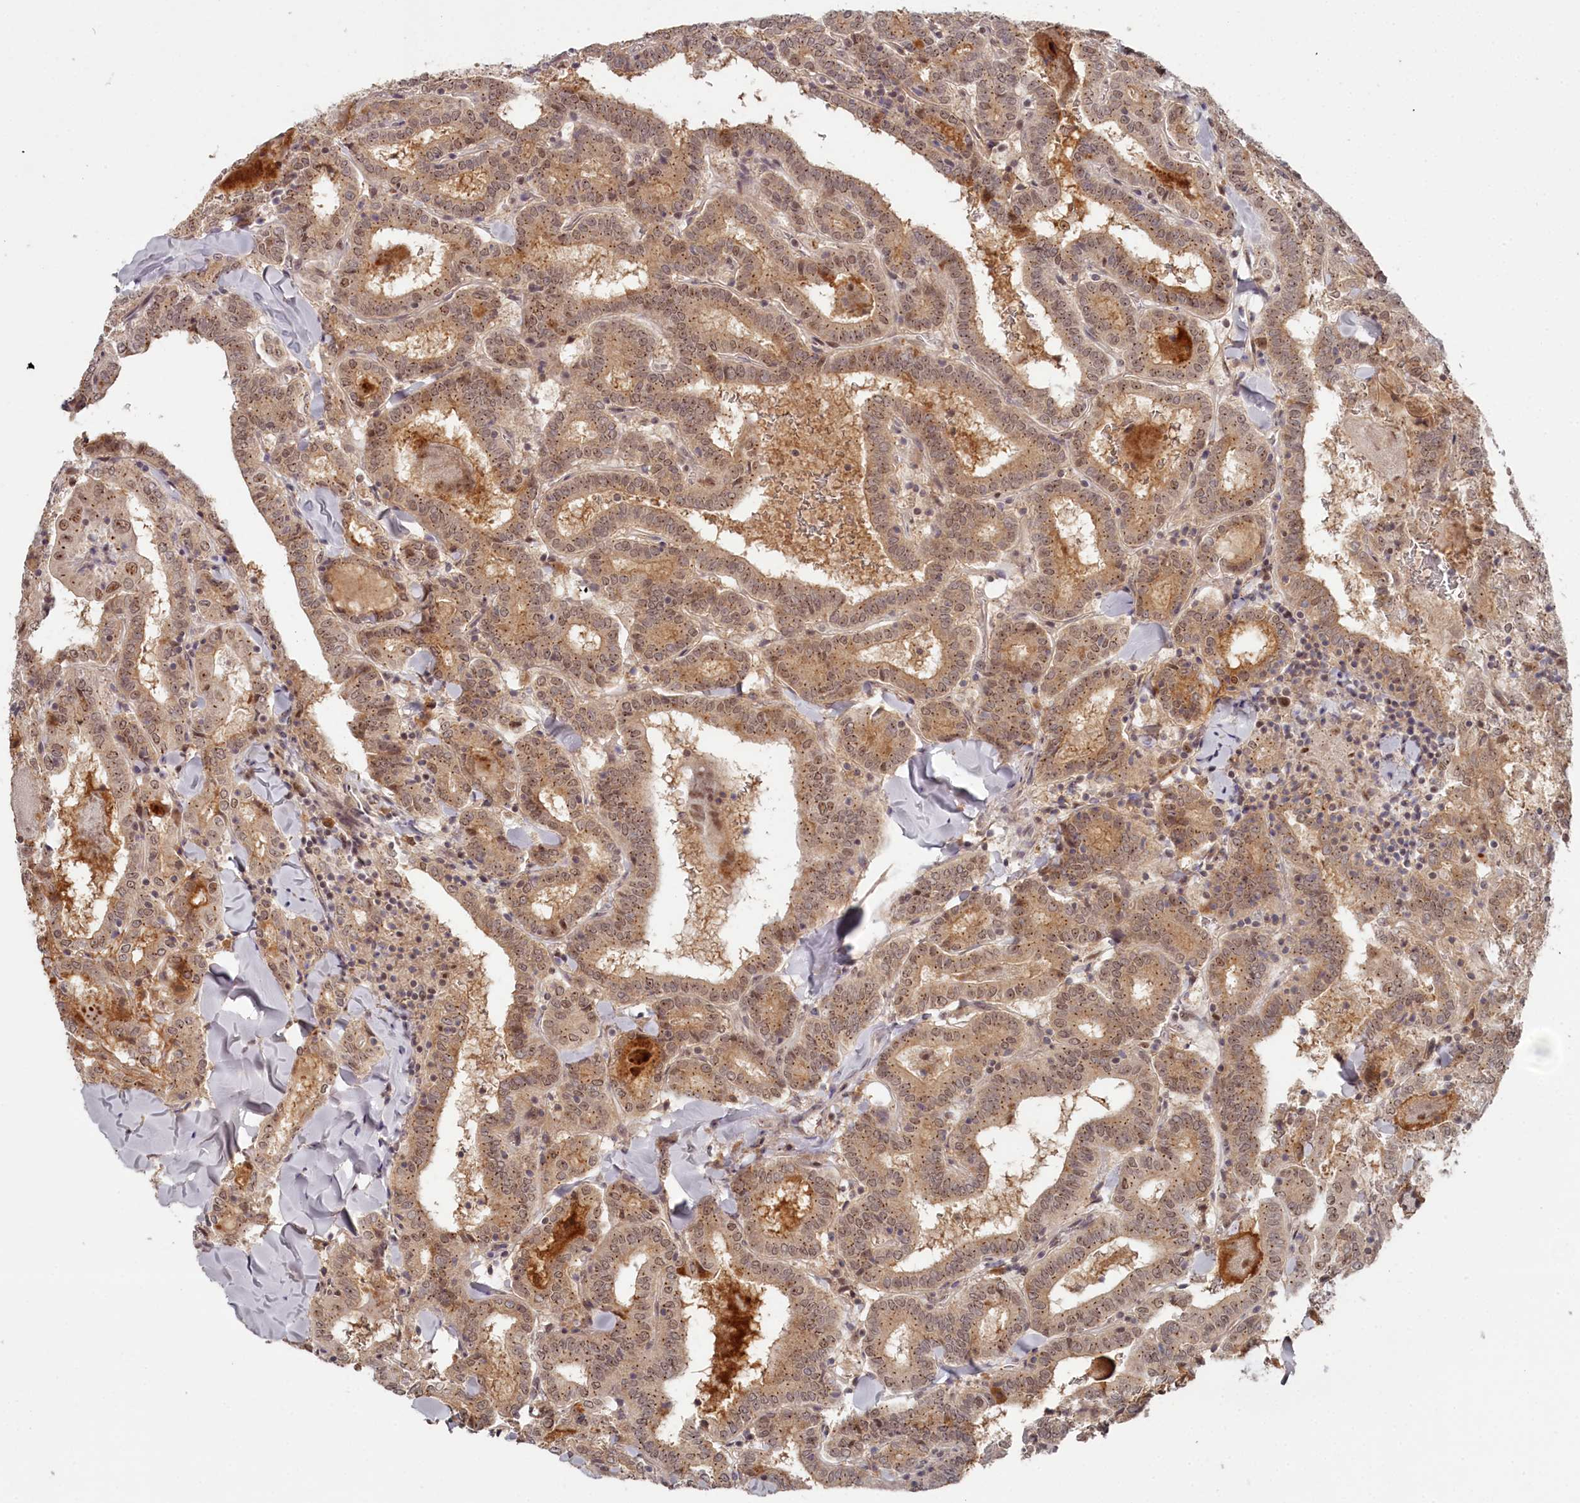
{"staining": {"intensity": "moderate", "quantity": ">75%", "location": "cytoplasmic/membranous,nuclear"}, "tissue": "thyroid cancer", "cell_type": "Tumor cells", "image_type": "cancer", "snomed": [{"axis": "morphology", "description": "Papillary adenocarcinoma, NOS"}, {"axis": "topography", "description": "Thyroid gland"}], "caption": "Moderate cytoplasmic/membranous and nuclear protein positivity is seen in about >75% of tumor cells in papillary adenocarcinoma (thyroid). Nuclei are stained in blue.", "gene": "EXOSC1", "patient": {"sex": "female", "age": 72}}